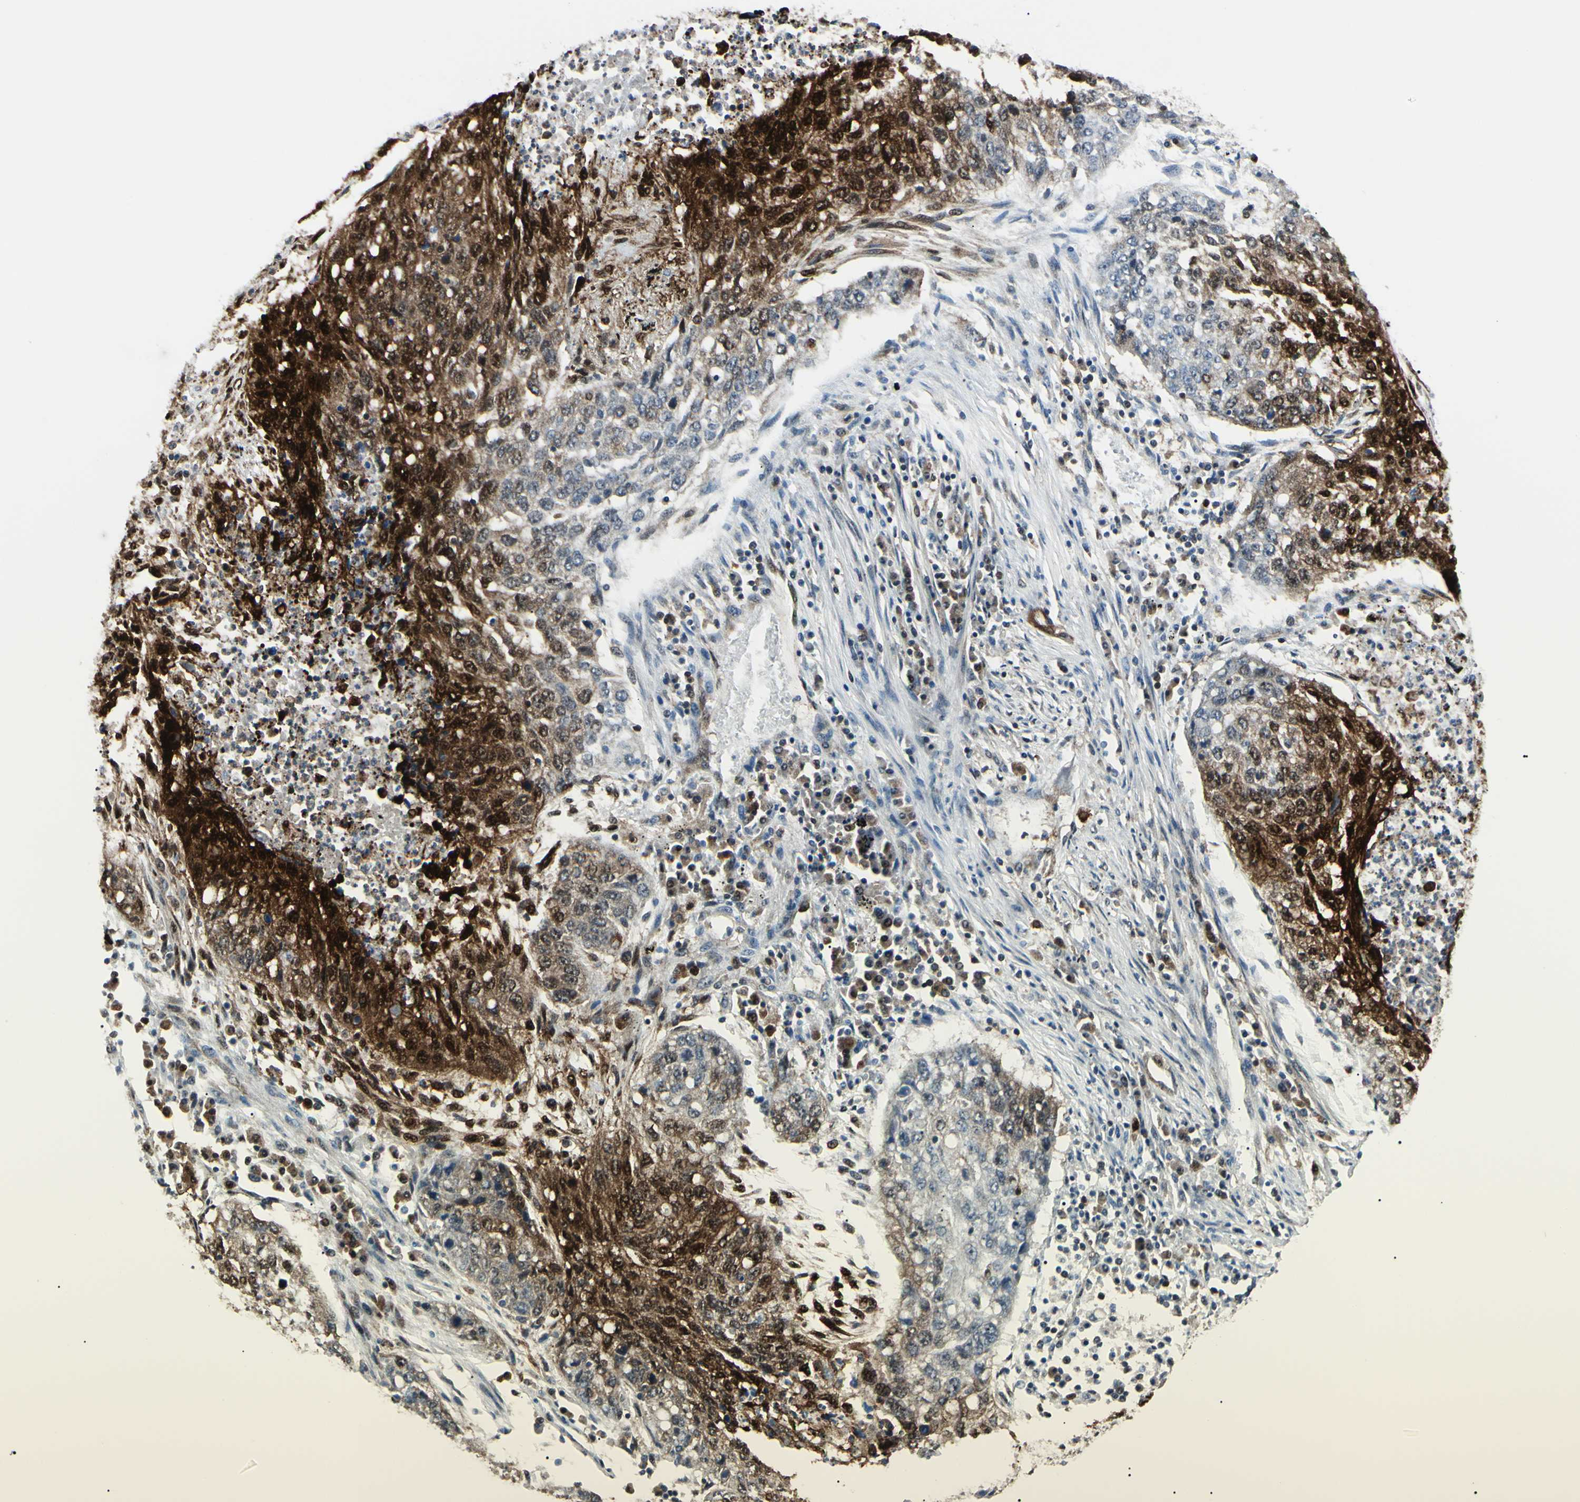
{"staining": {"intensity": "strong", "quantity": "25%-75%", "location": "cytoplasmic/membranous,nuclear"}, "tissue": "lung cancer", "cell_type": "Tumor cells", "image_type": "cancer", "snomed": [{"axis": "morphology", "description": "Squamous cell carcinoma, NOS"}, {"axis": "topography", "description": "Lung"}], "caption": "Lung squamous cell carcinoma stained with DAB (3,3'-diaminobenzidine) immunohistochemistry displays high levels of strong cytoplasmic/membranous and nuclear expression in about 25%-75% of tumor cells.", "gene": "PGK1", "patient": {"sex": "female", "age": 63}}